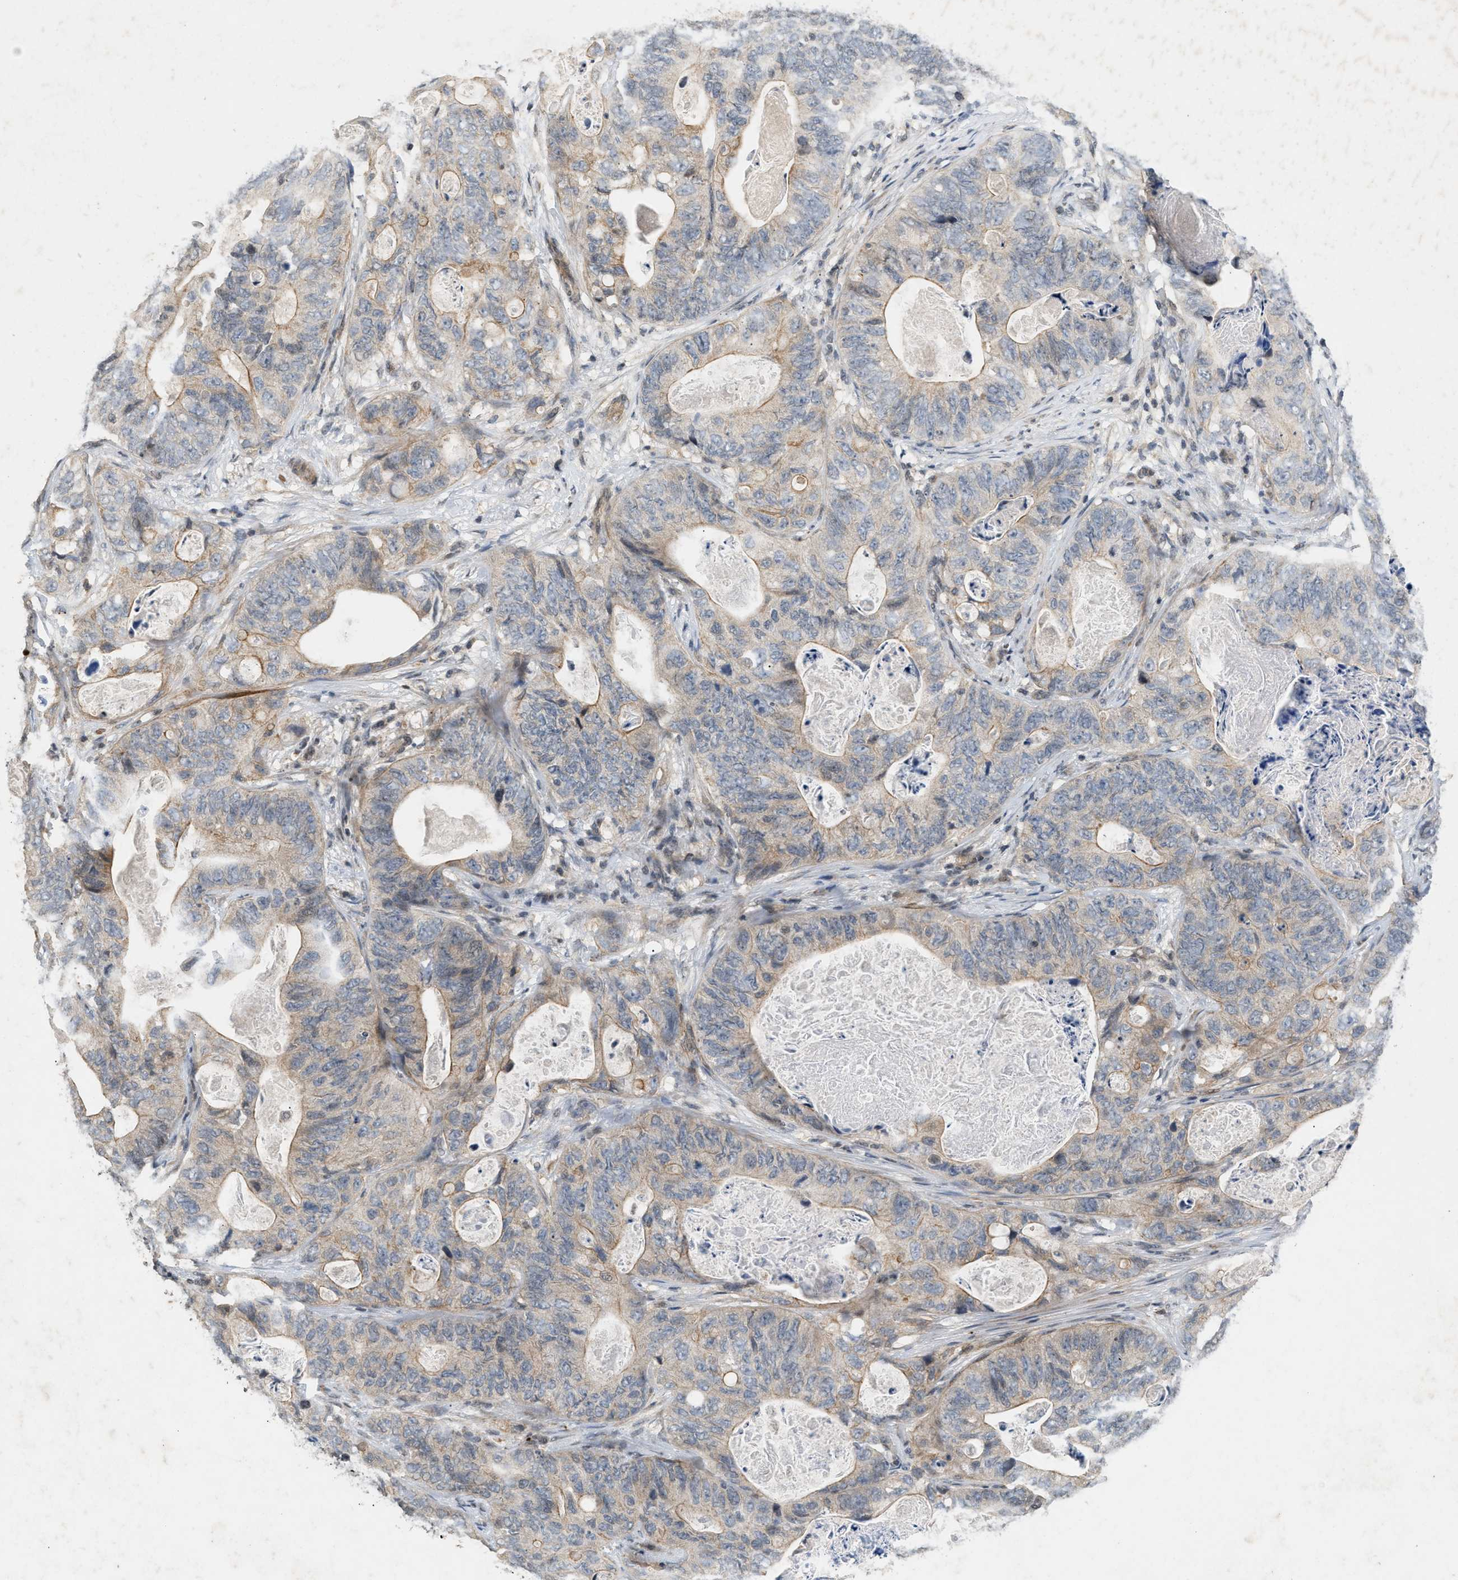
{"staining": {"intensity": "weak", "quantity": "25%-75%", "location": "cytoplasmic/membranous"}, "tissue": "stomach cancer", "cell_type": "Tumor cells", "image_type": "cancer", "snomed": [{"axis": "morphology", "description": "Adenocarcinoma, NOS"}, {"axis": "topography", "description": "Stomach"}], "caption": "IHC (DAB) staining of stomach cancer (adenocarcinoma) shows weak cytoplasmic/membranous protein expression in about 25%-75% of tumor cells.", "gene": "ZPR1", "patient": {"sex": "female", "age": 89}}